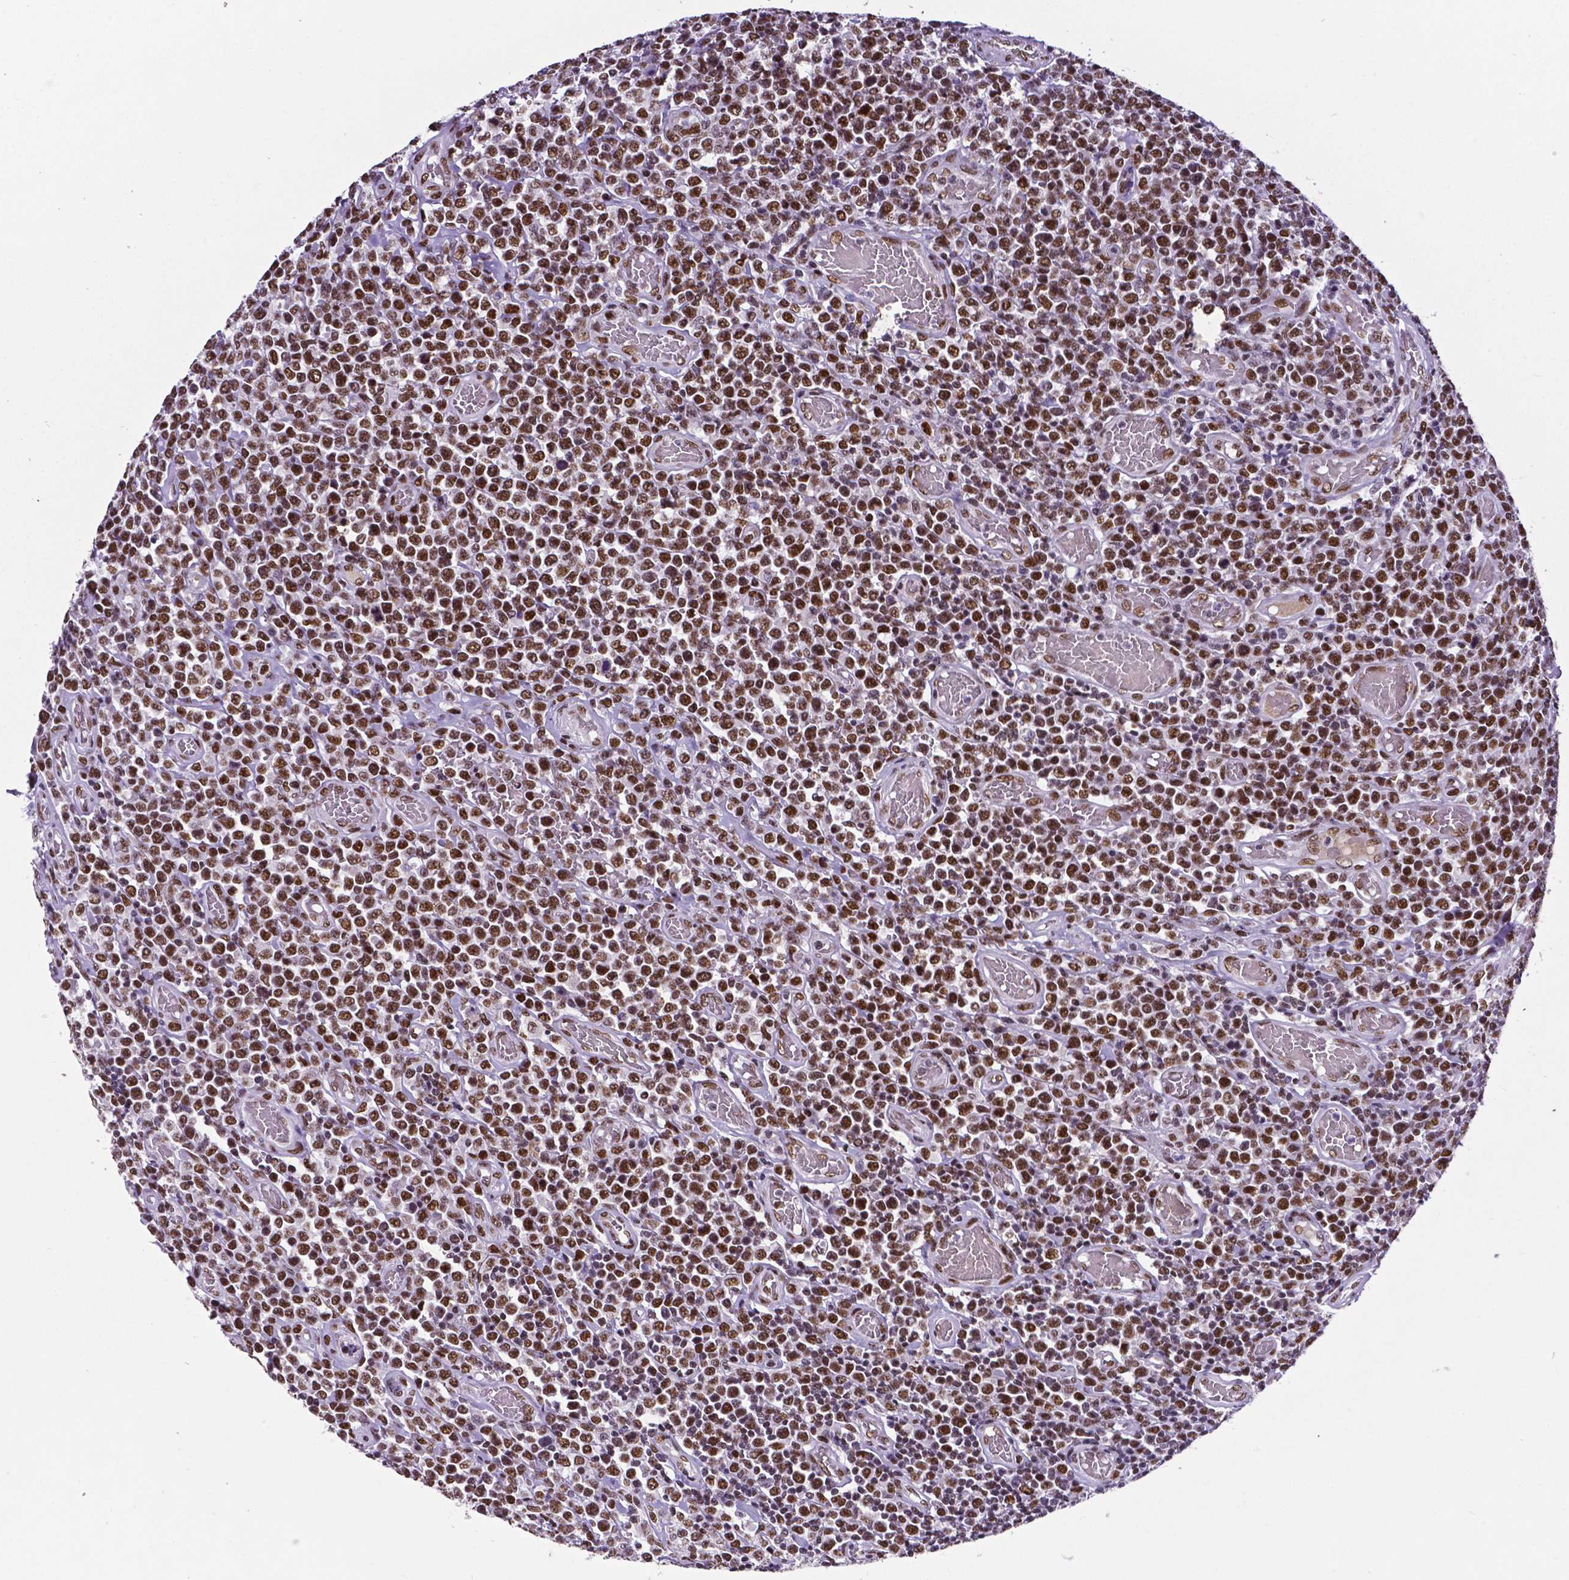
{"staining": {"intensity": "strong", "quantity": ">75%", "location": "nuclear"}, "tissue": "lymphoma", "cell_type": "Tumor cells", "image_type": "cancer", "snomed": [{"axis": "morphology", "description": "Malignant lymphoma, non-Hodgkin's type, High grade"}, {"axis": "topography", "description": "Soft tissue"}], "caption": "Immunohistochemistry of malignant lymphoma, non-Hodgkin's type (high-grade) reveals high levels of strong nuclear expression in approximately >75% of tumor cells. Immunohistochemistry stains the protein of interest in brown and the nuclei are stained blue.", "gene": "REST", "patient": {"sex": "female", "age": 56}}